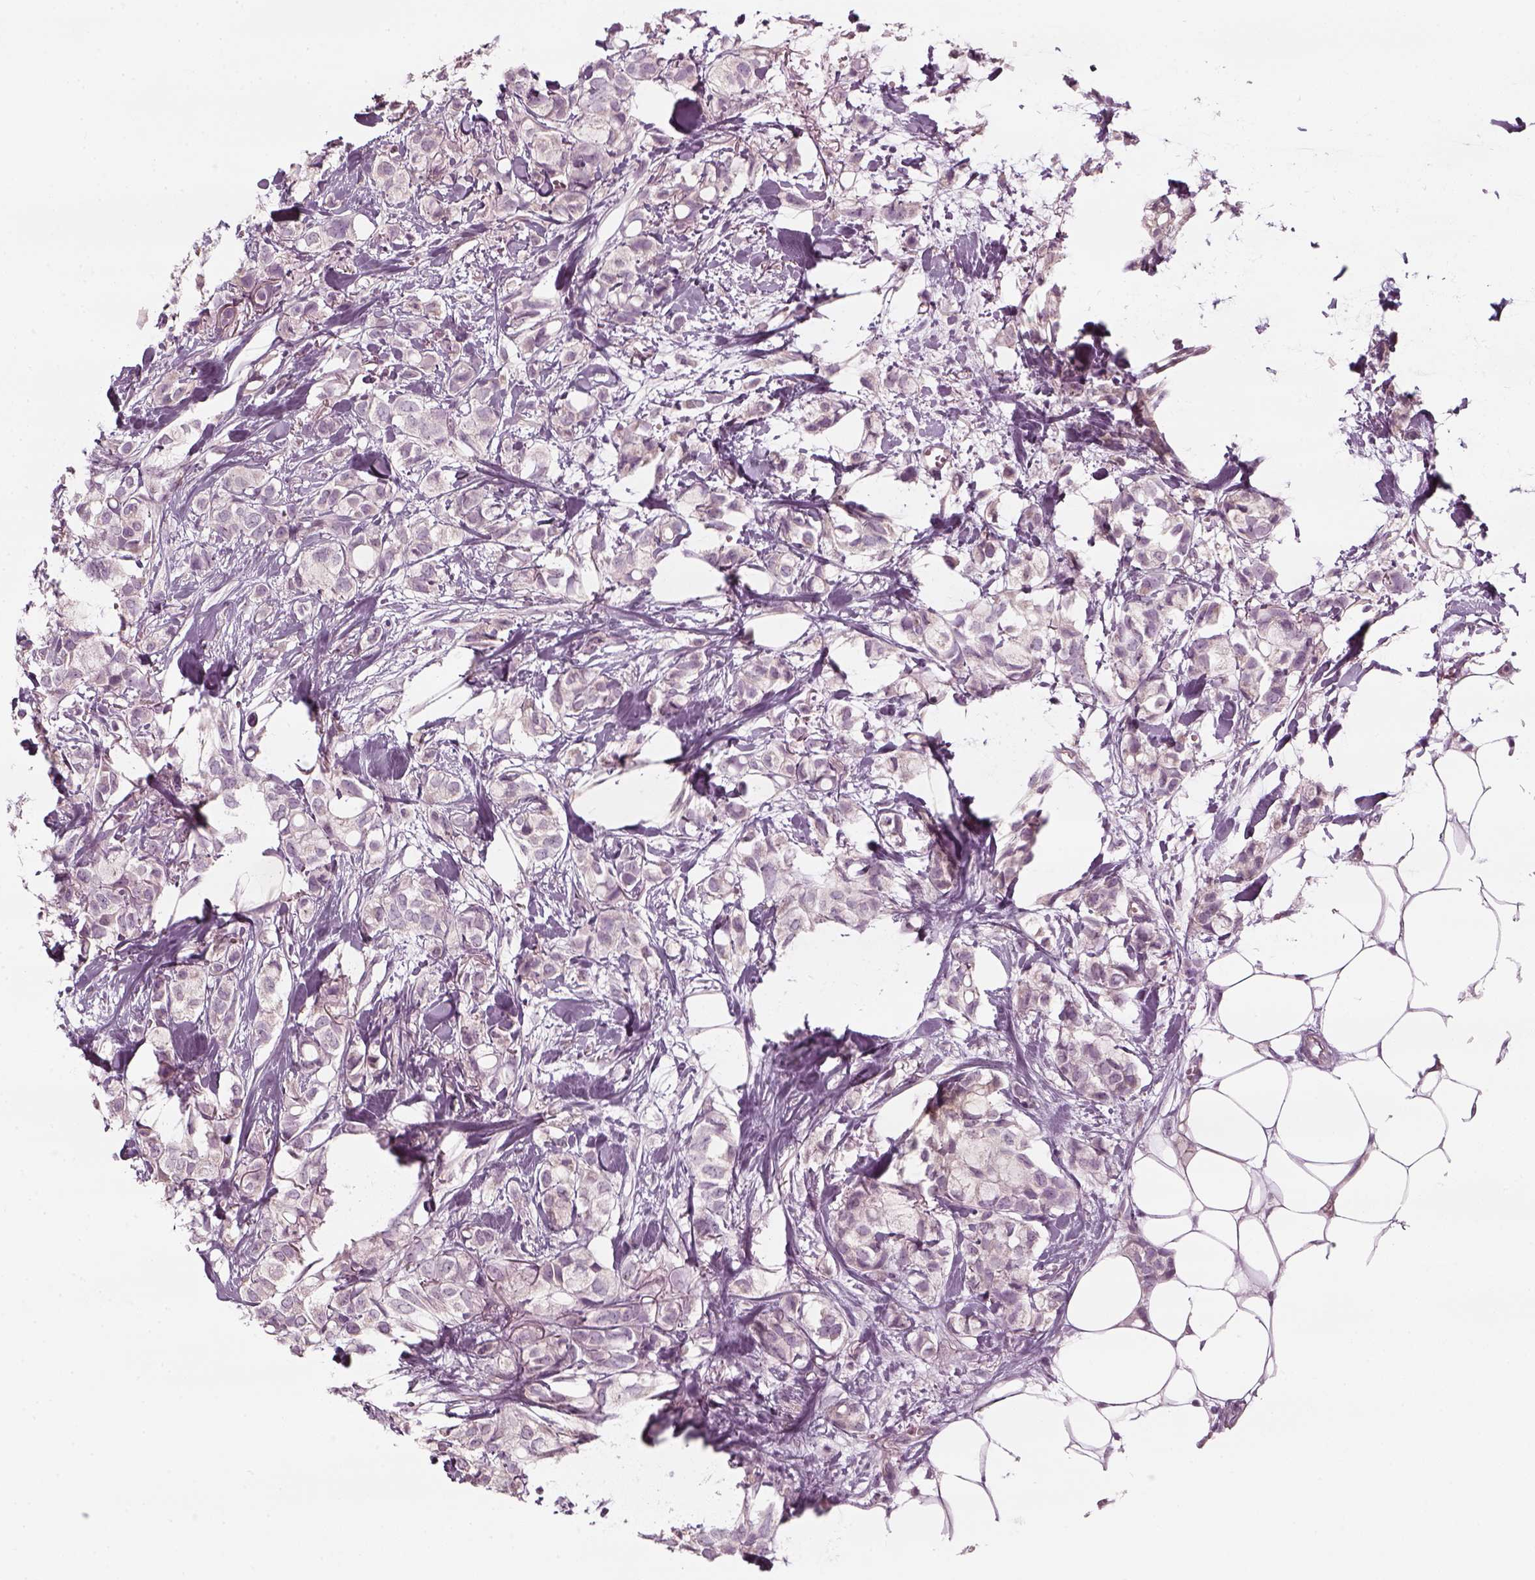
{"staining": {"intensity": "negative", "quantity": "none", "location": "none"}, "tissue": "breast cancer", "cell_type": "Tumor cells", "image_type": "cancer", "snomed": [{"axis": "morphology", "description": "Duct carcinoma"}, {"axis": "topography", "description": "Breast"}], "caption": "Infiltrating ductal carcinoma (breast) was stained to show a protein in brown. There is no significant positivity in tumor cells.", "gene": "PNMT", "patient": {"sex": "female", "age": 85}}